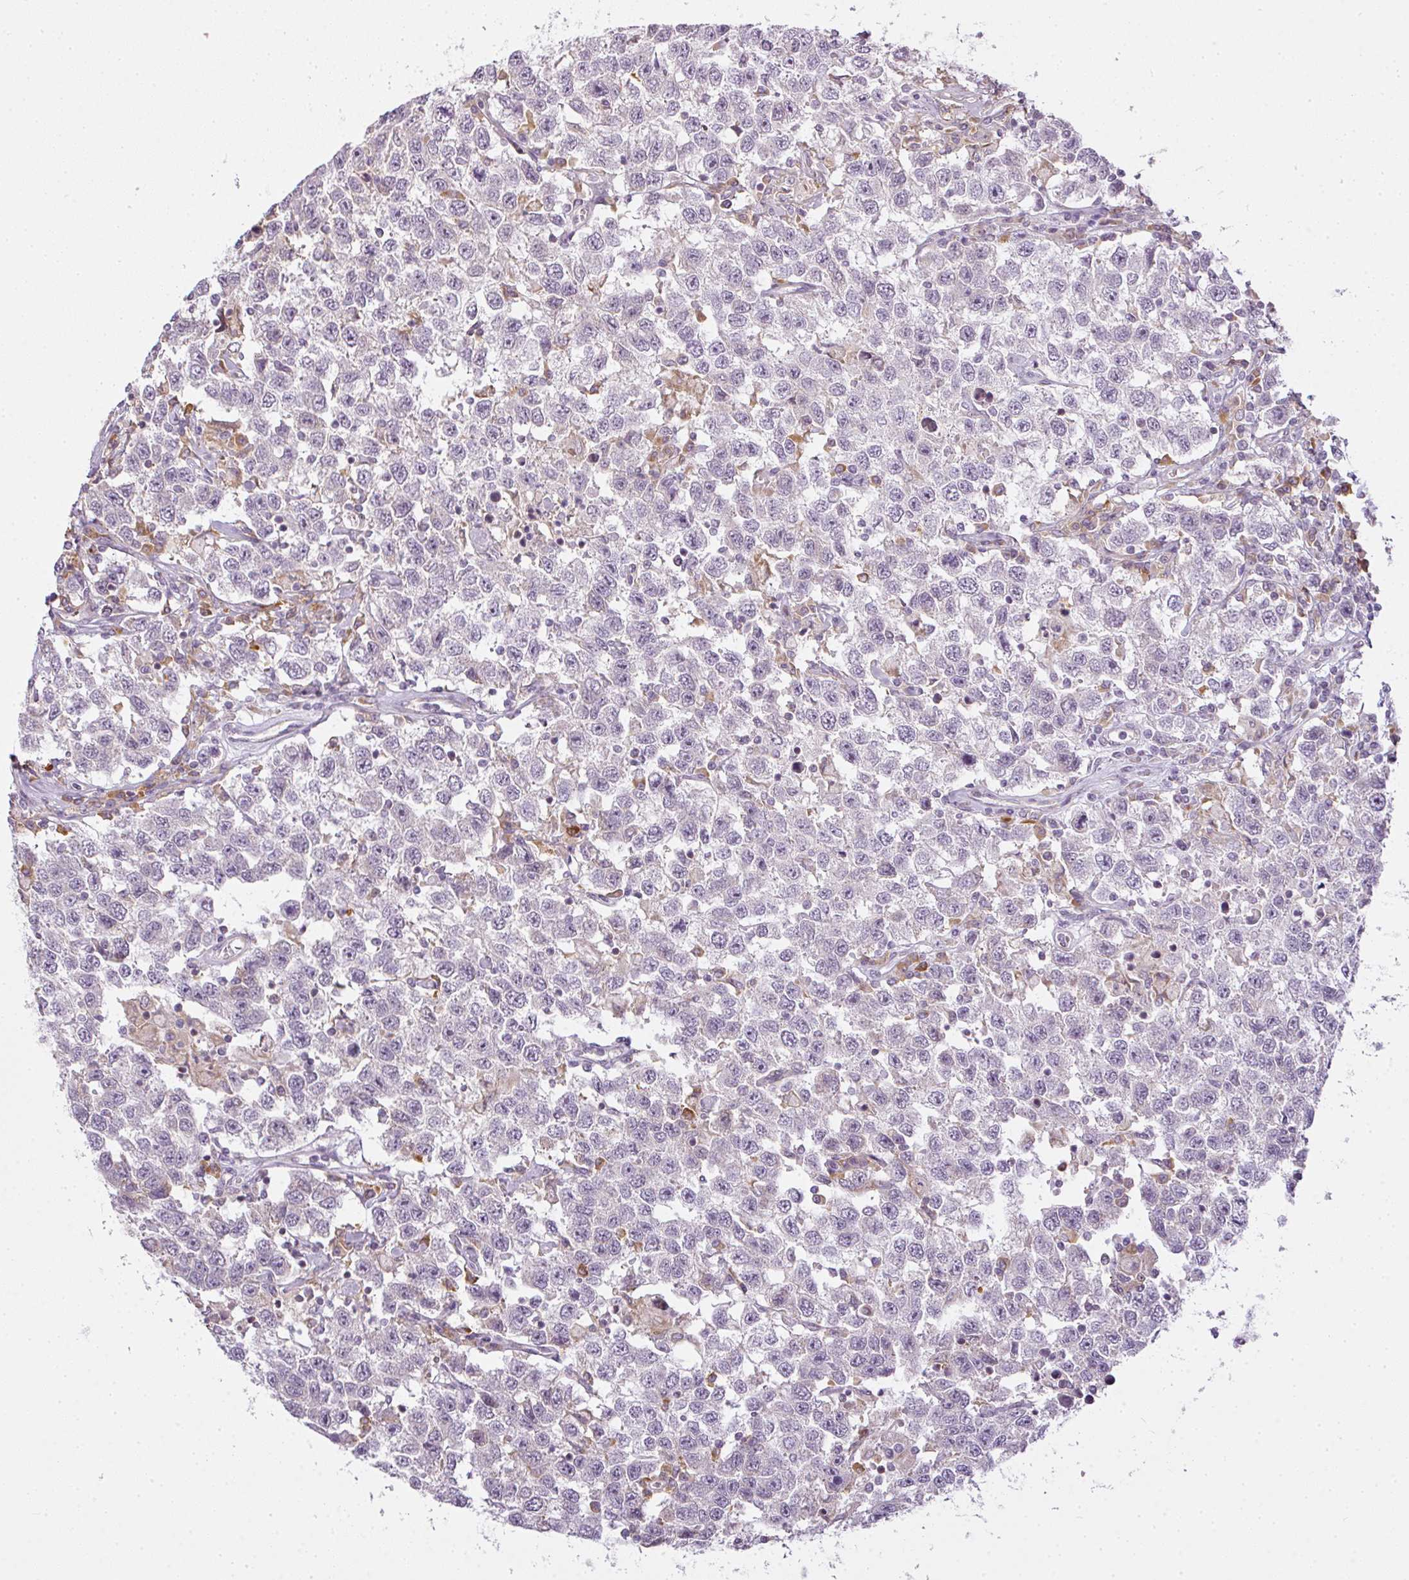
{"staining": {"intensity": "negative", "quantity": "none", "location": "none"}, "tissue": "testis cancer", "cell_type": "Tumor cells", "image_type": "cancer", "snomed": [{"axis": "morphology", "description": "Seminoma, NOS"}, {"axis": "topography", "description": "Testis"}], "caption": "Histopathology image shows no protein positivity in tumor cells of seminoma (testis) tissue. (Immunohistochemistry, brightfield microscopy, high magnification).", "gene": "MED19", "patient": {"sex": "male", "age": 41}}